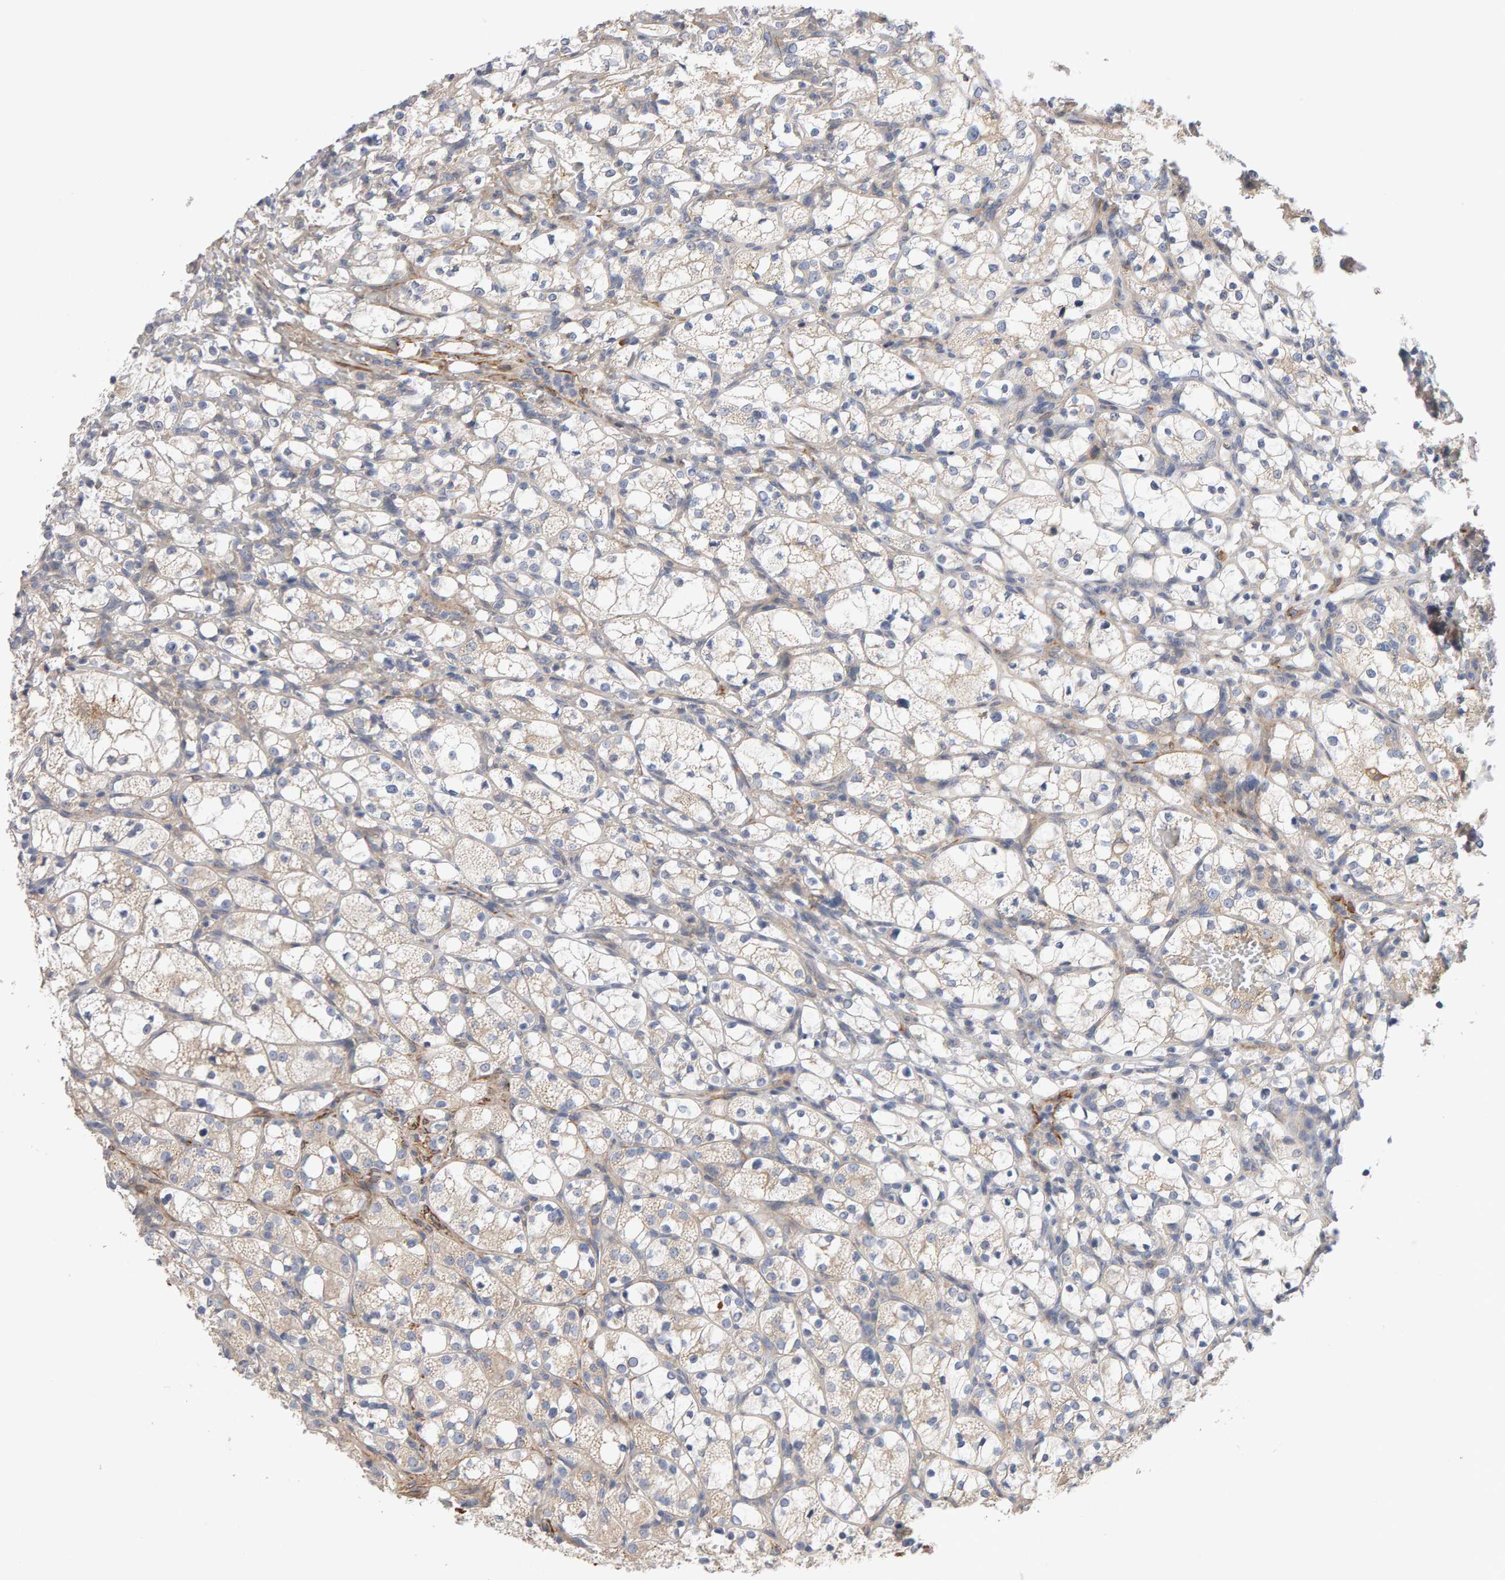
{"staining": {"intensity": "weak", "quantity": "<25%", "location": "cytoplasmic/membranous"}, "tissue": "renal cancer", "cell_type": "Tumor cells", "image_type": "cancer", "snomed": [{"axis": "morphology", "description": "Adenocarcinoma, NOS"}, {"axis": "topography", "description": "Kidney"}], "caption": "Immunohistochemical staining of renal adenocarcinoma shows no significant expression in tumor cells.", "gene": "RNF19A", "patient": {"sex": "female", "age": 69}}